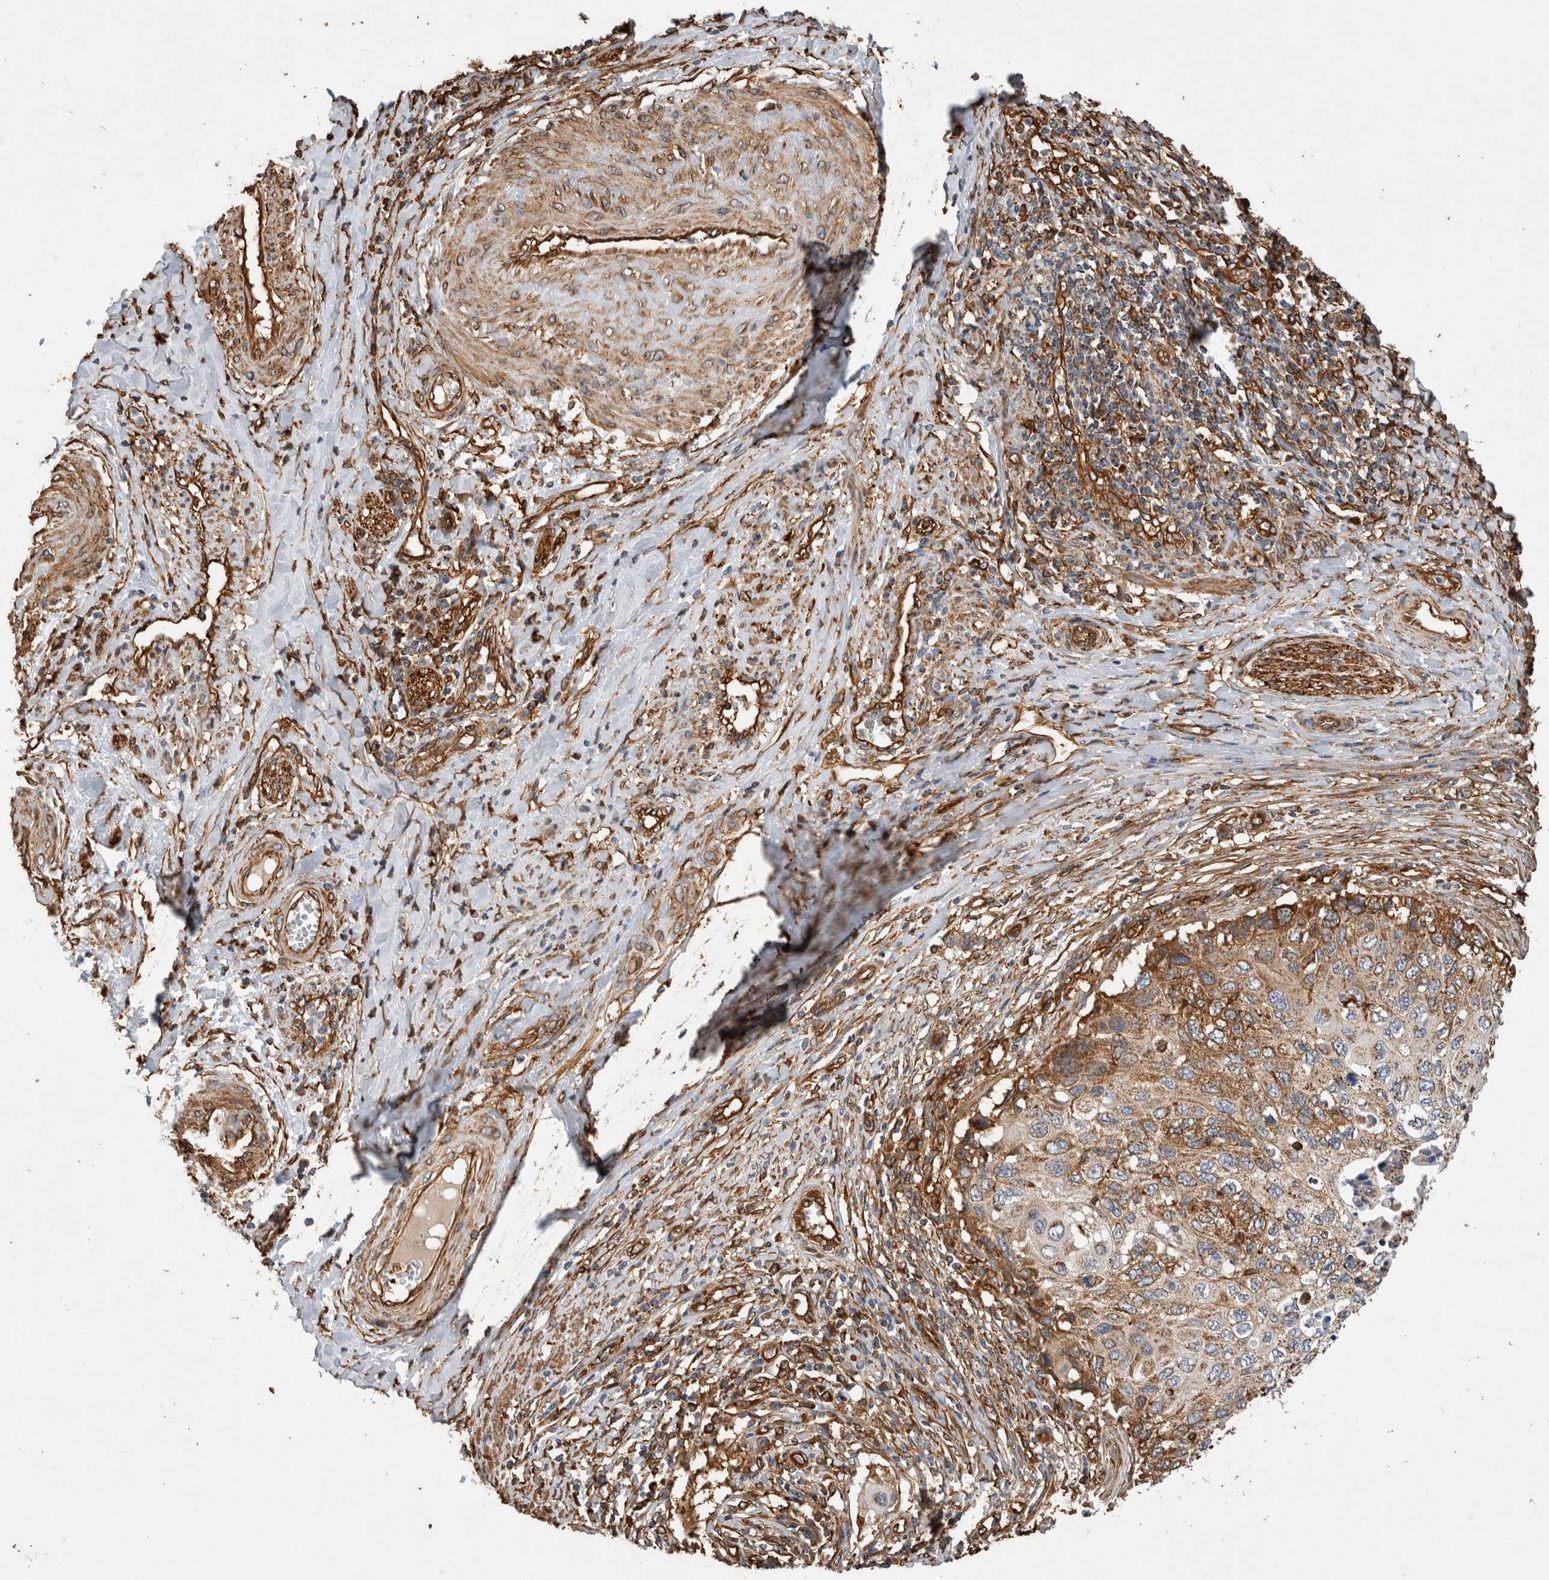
{"staining": {"intensity": "moderate", "quantity": "25%-75%", "location": "cytoplasmic/membranous"}, "tissue": "cervical cancer", "cell_type": "Tumor cells", "image_type": "cancer", "snomed": [{"axis": "morphology", "description": "Squamous cell carcinoma, NOS"}, {"axis": "topography", "description": "Cervix"}], "caption": "Squamous cell carcinoma (cervical) was stained to show a protein in brown. There is medium levels of moderate cytoplasmic/membranous positivity in approximately 25%-75% of tumor cells. The staining is performed using DAB brown chromogen to label protein expression. The nuclei are counter-stained blue using hematoxylin.", "gene": "ZNF397", "patient": {"sex": "female", "age": 70}}